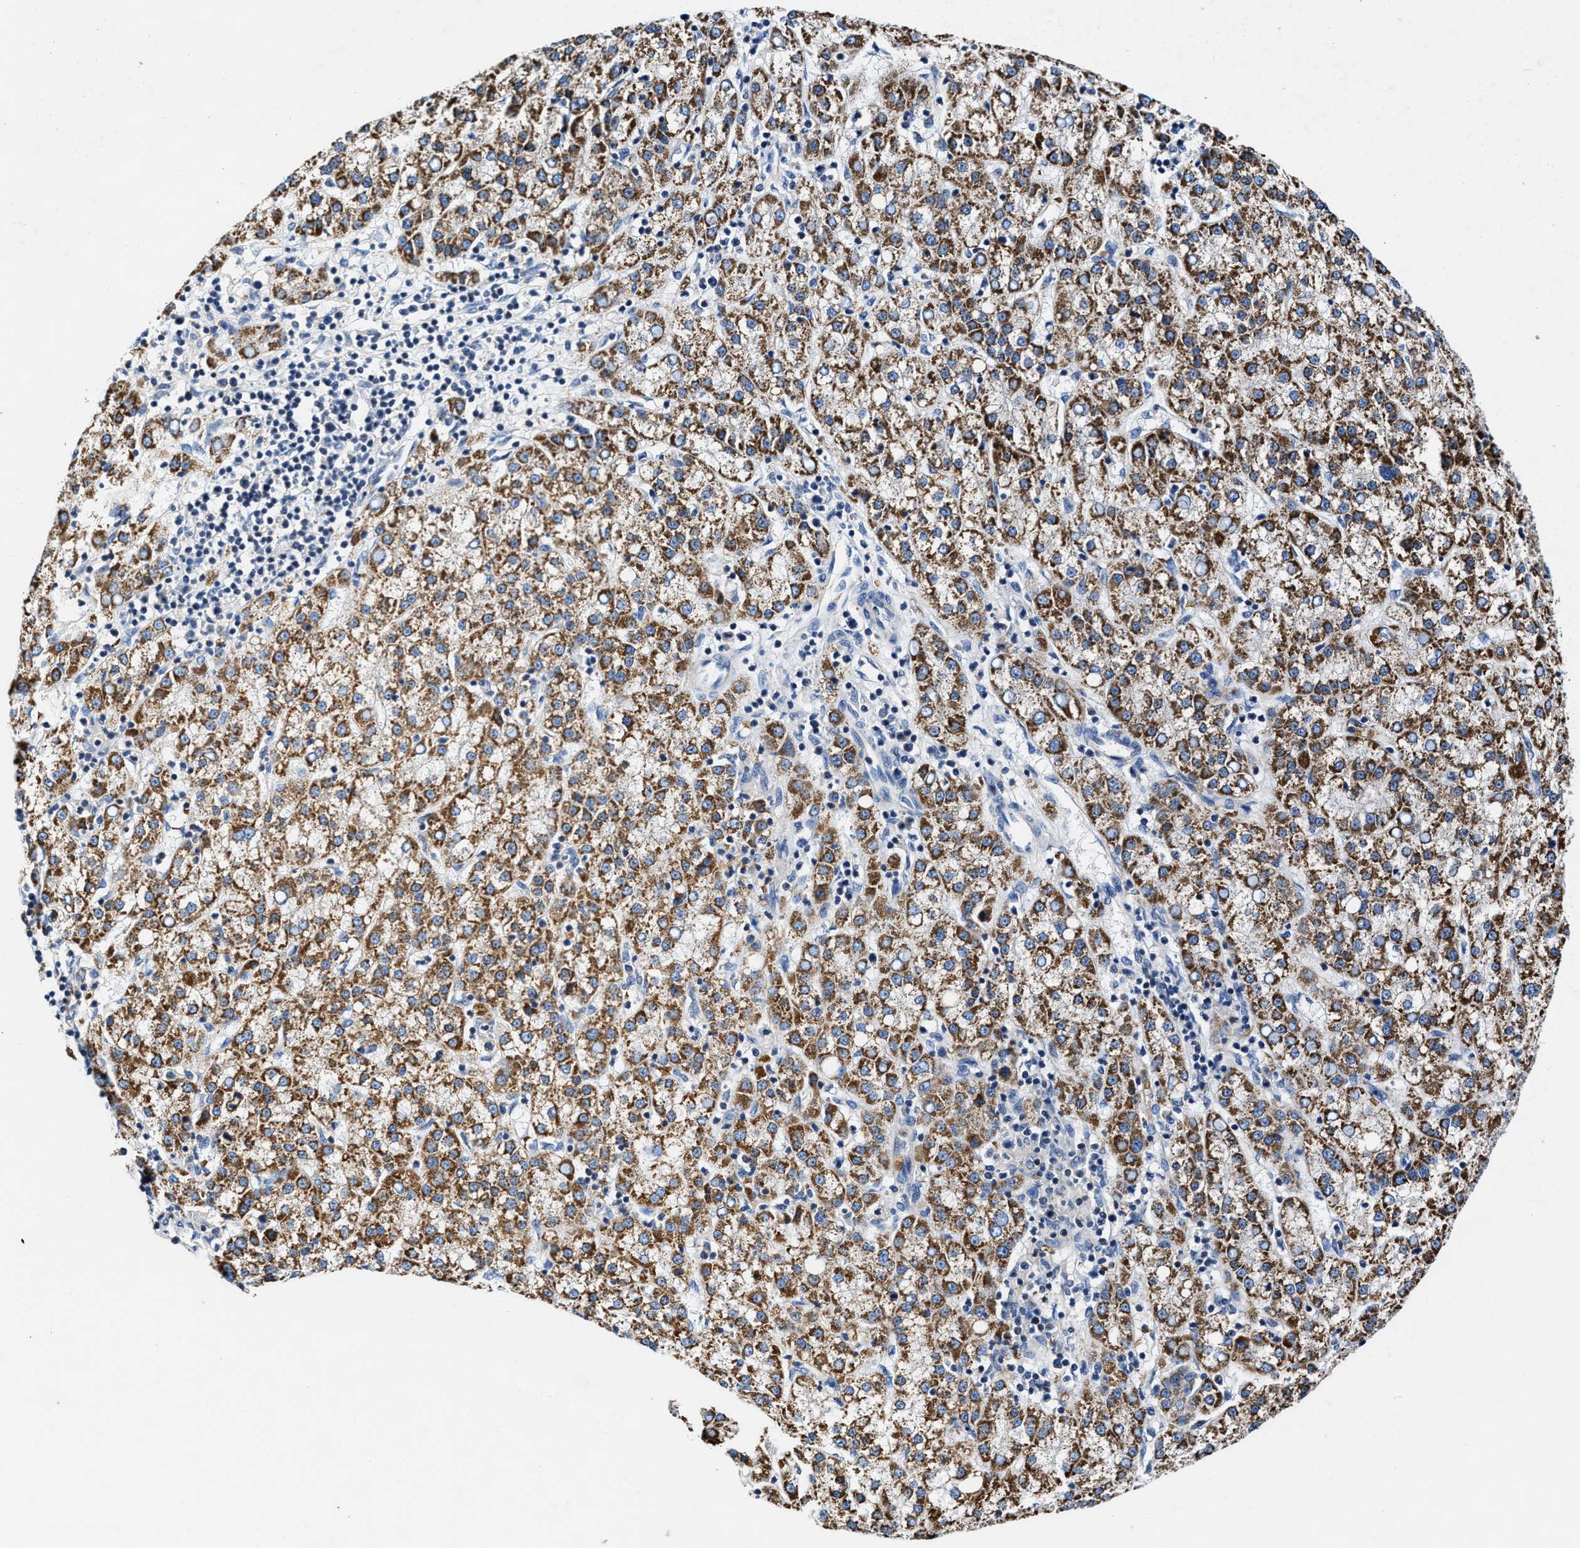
{"staining": {"intensity": "moderate", "quantity": ">75%", "location": "cytoplasmic/membranous"}, "tissue": "liver cancer", "cell_type": "Tumor cells", "image_type": "cancer", "snomed": [{"axis": "morphology", "description": "Carcinoma, Hepatocellular, NOS"}, {"axis": "topography", "description": "Liver"}], "caption": "Moderate cytoplasmic/membranous staining for a protein is present in about >75% of tumor cells of liver hepatocellular carcinoma using immunohistochemistry (IHC).", "gene": "PHLPP1", "patient": {"sex": "female", "age": 58}}